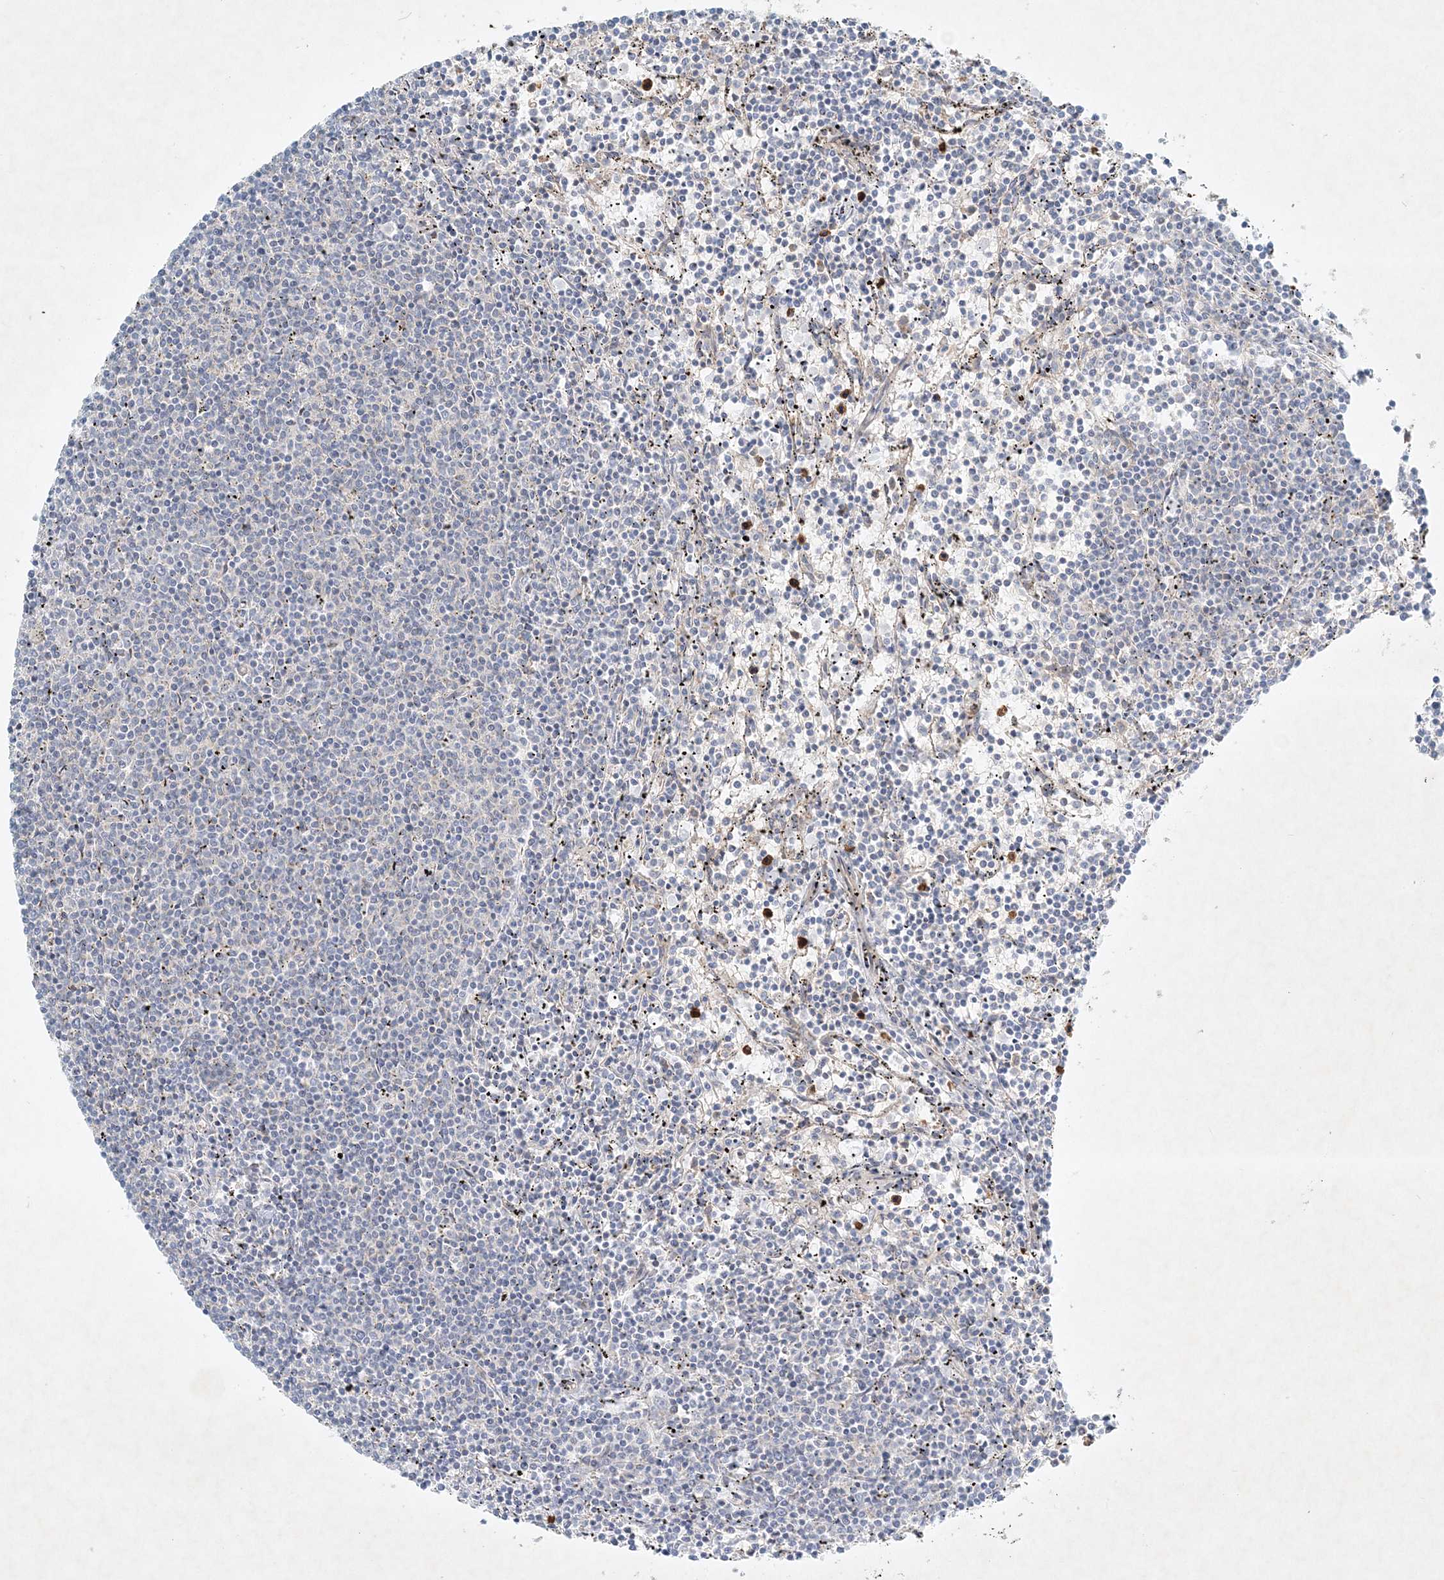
{"staining": {"intensity": "negative", "quantity": "none", "location": "none"}, "tissue": "lymphoma", "cell_type": "Tumor cells", "image_type": "cancer", "snomed": [{"axis": "morphology", "description": "Malignant lymphoma, non-Hodgkin's type, Low grade"}, {"axis": "topography", "description": "Spleen"}], "caption": "Tumor cells are negative for protein expression in human malignant lymphoma, non-Hodgkin's type (low-grade). The staining is performed using DAB brown chromogen with nuclei counter-stained in using hematoxylin.", "gene": "STK11IP", "patient": {"sex": "female", "age": 50}}